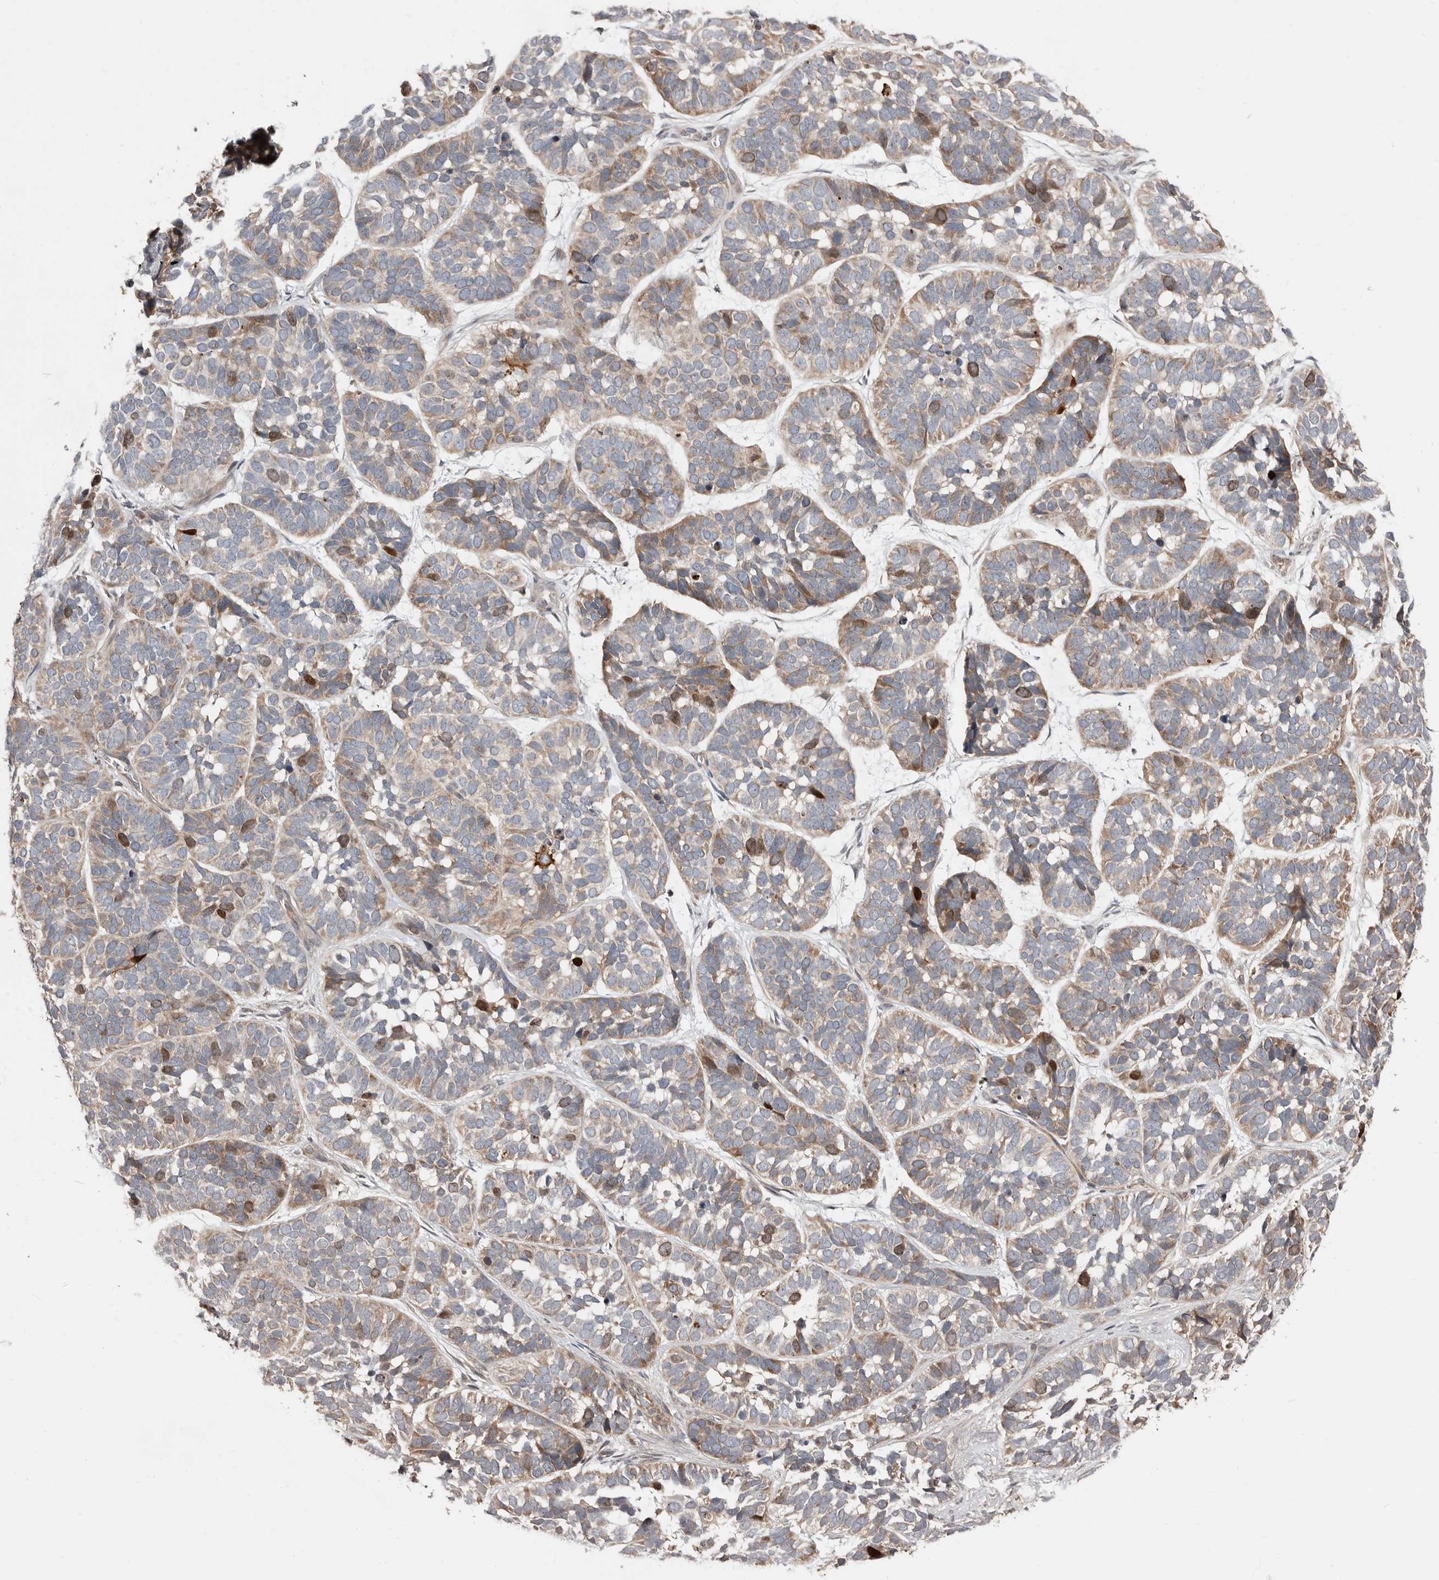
{"staining": {"intensity": "moderate", "quantity": "<25%", "location": "cytoplasmic/membranous,nuclear"}, "tissue": "skin cancer", "cell_type": "Tumor cells", "image_type": "cancer", "snomed": [{"axis": "morphology", "description": "Basal cell carcinoma"}, {"axis": "topography", "description": "Skin"}], "caption": "A high-resolution image shows IHC staining of skin cancer (basal cell carcinoma), which reveals moderate cytoplasmic/membranous and nuclear staining in about <25% of tumor cells.", "gene": "SMYD4", "patient": {"sex": "male", "age": 62}}